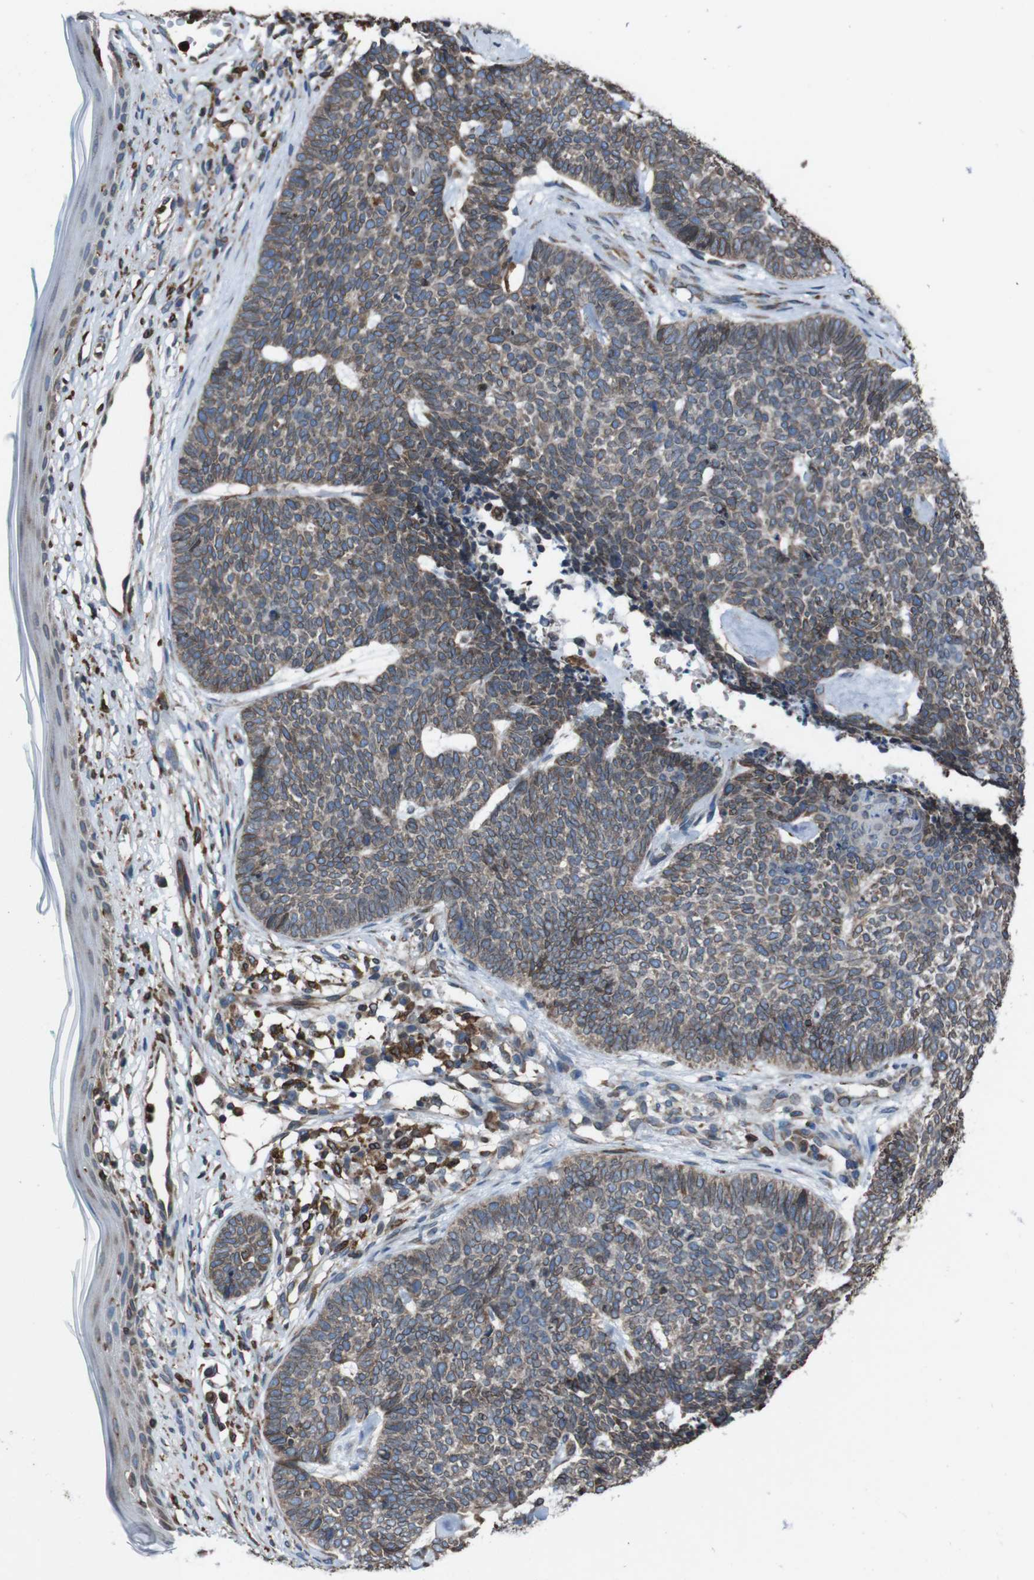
{"staining": {"intensity": "weak", "quantity": ">75%", "location": "cytoplasmic/membranous"}, "tissue": "skin cancer", "cell_type": "Tumor cells", "image_type": "cancer", "snomed": [{"axis": "morphology", "description": "Basal cell carcinoma"}, {"axis": "topography", "description": "Skin"}], "caption": "Approximately >75% of tumor cells in skin cancer display weak cytoplasmic/membranous protein staining as visualized by brown immunohistochemical staining.", "gene": "APMAP", "patient": {"sex": "female", "age": 84}}